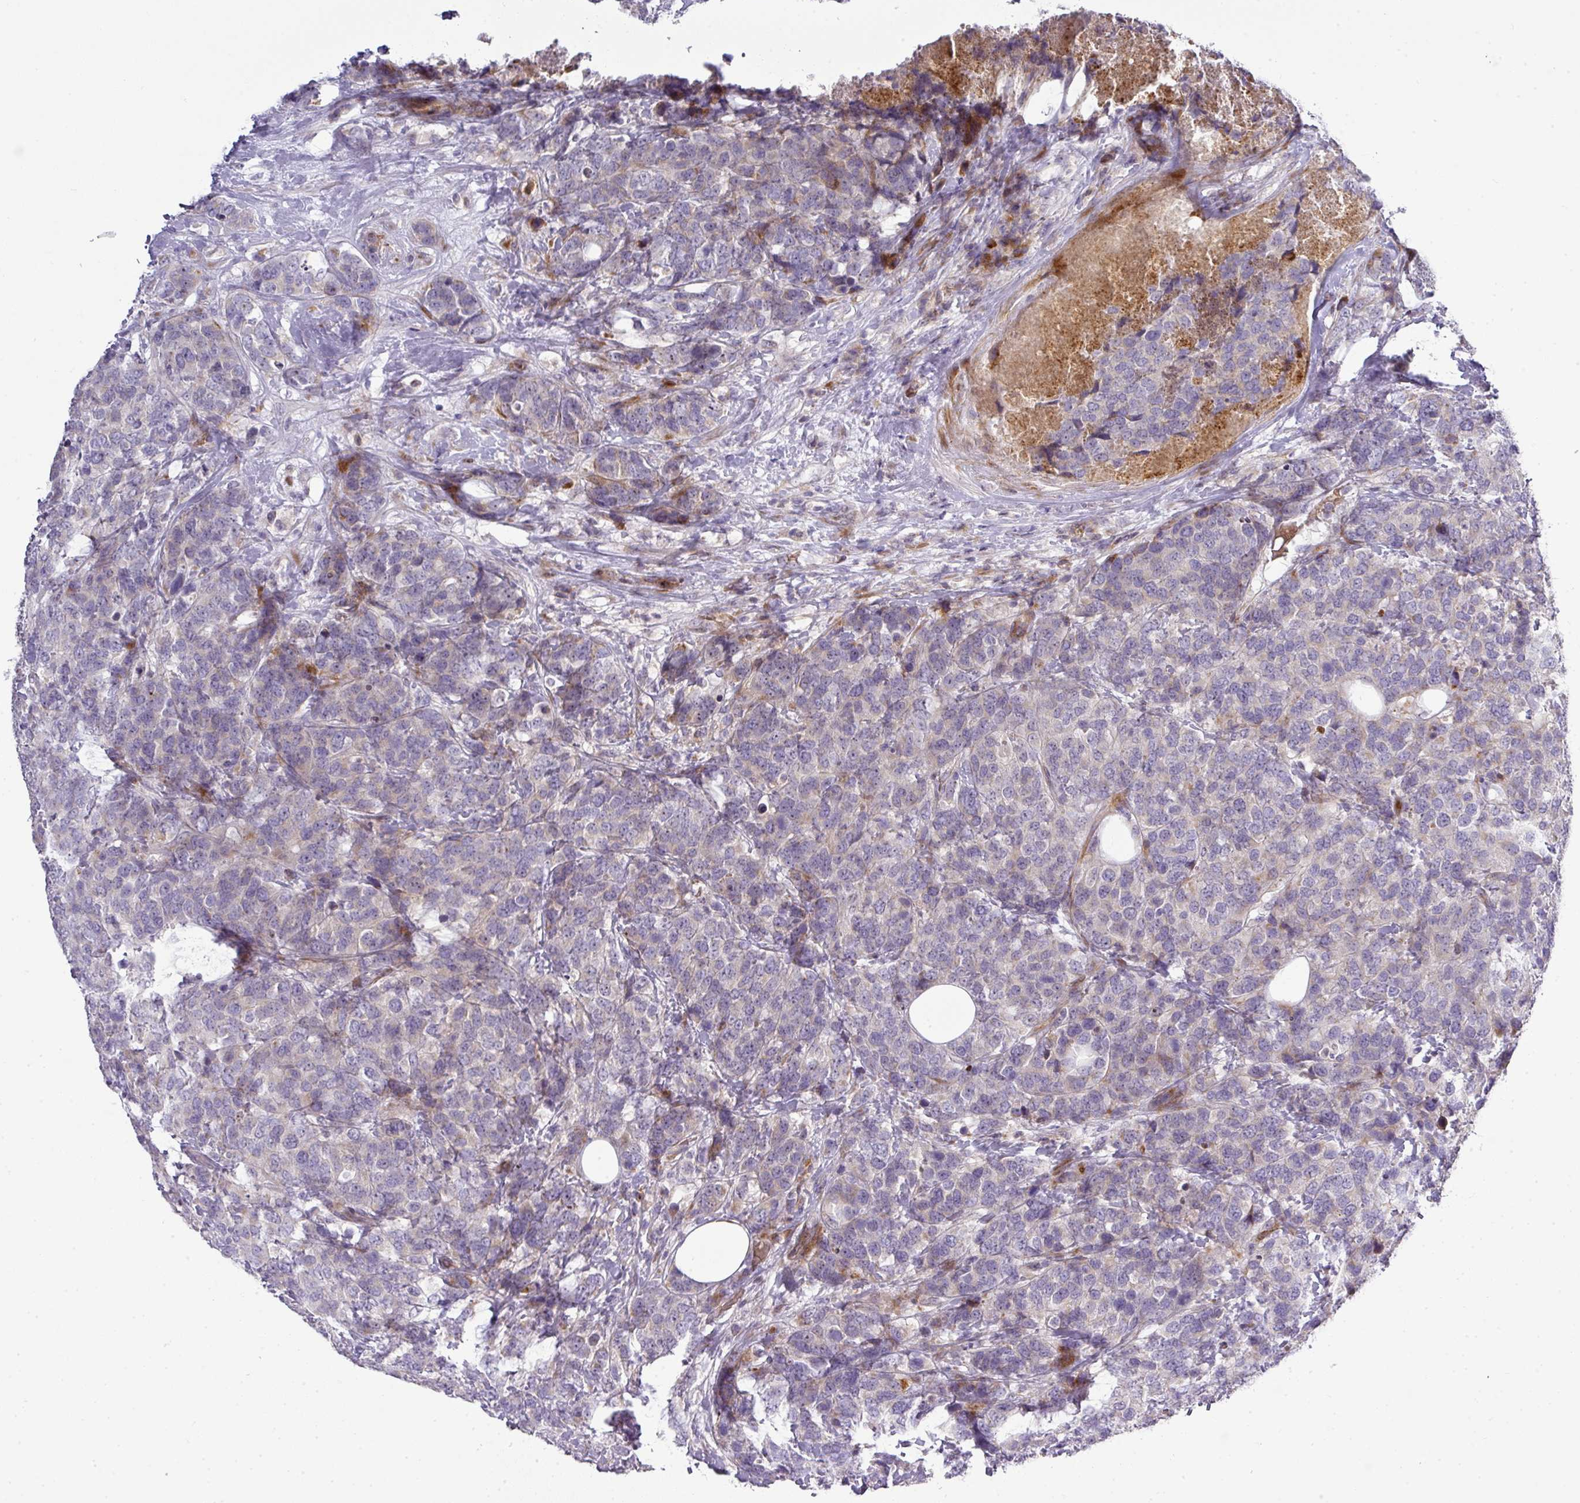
{"staining": {"intensity": "negative", "quantity": "none", "location": "none"}, "tissue": "breast cancer", "cell_type": "Tumor cells", "image_type": "cancer", "snomed": [{"axis": "morphology", "description": "Lobular carcinoma"}, {"axis": "topography", "description": "Breast"}], "caption": "IHC photomicrograph of neoplastic tissue: breast cancer stained with DAB shows no significant protein expression in tumor cells.", "gene": "ATP6V1F", "patient": {"sex": "female", "age": 59}}